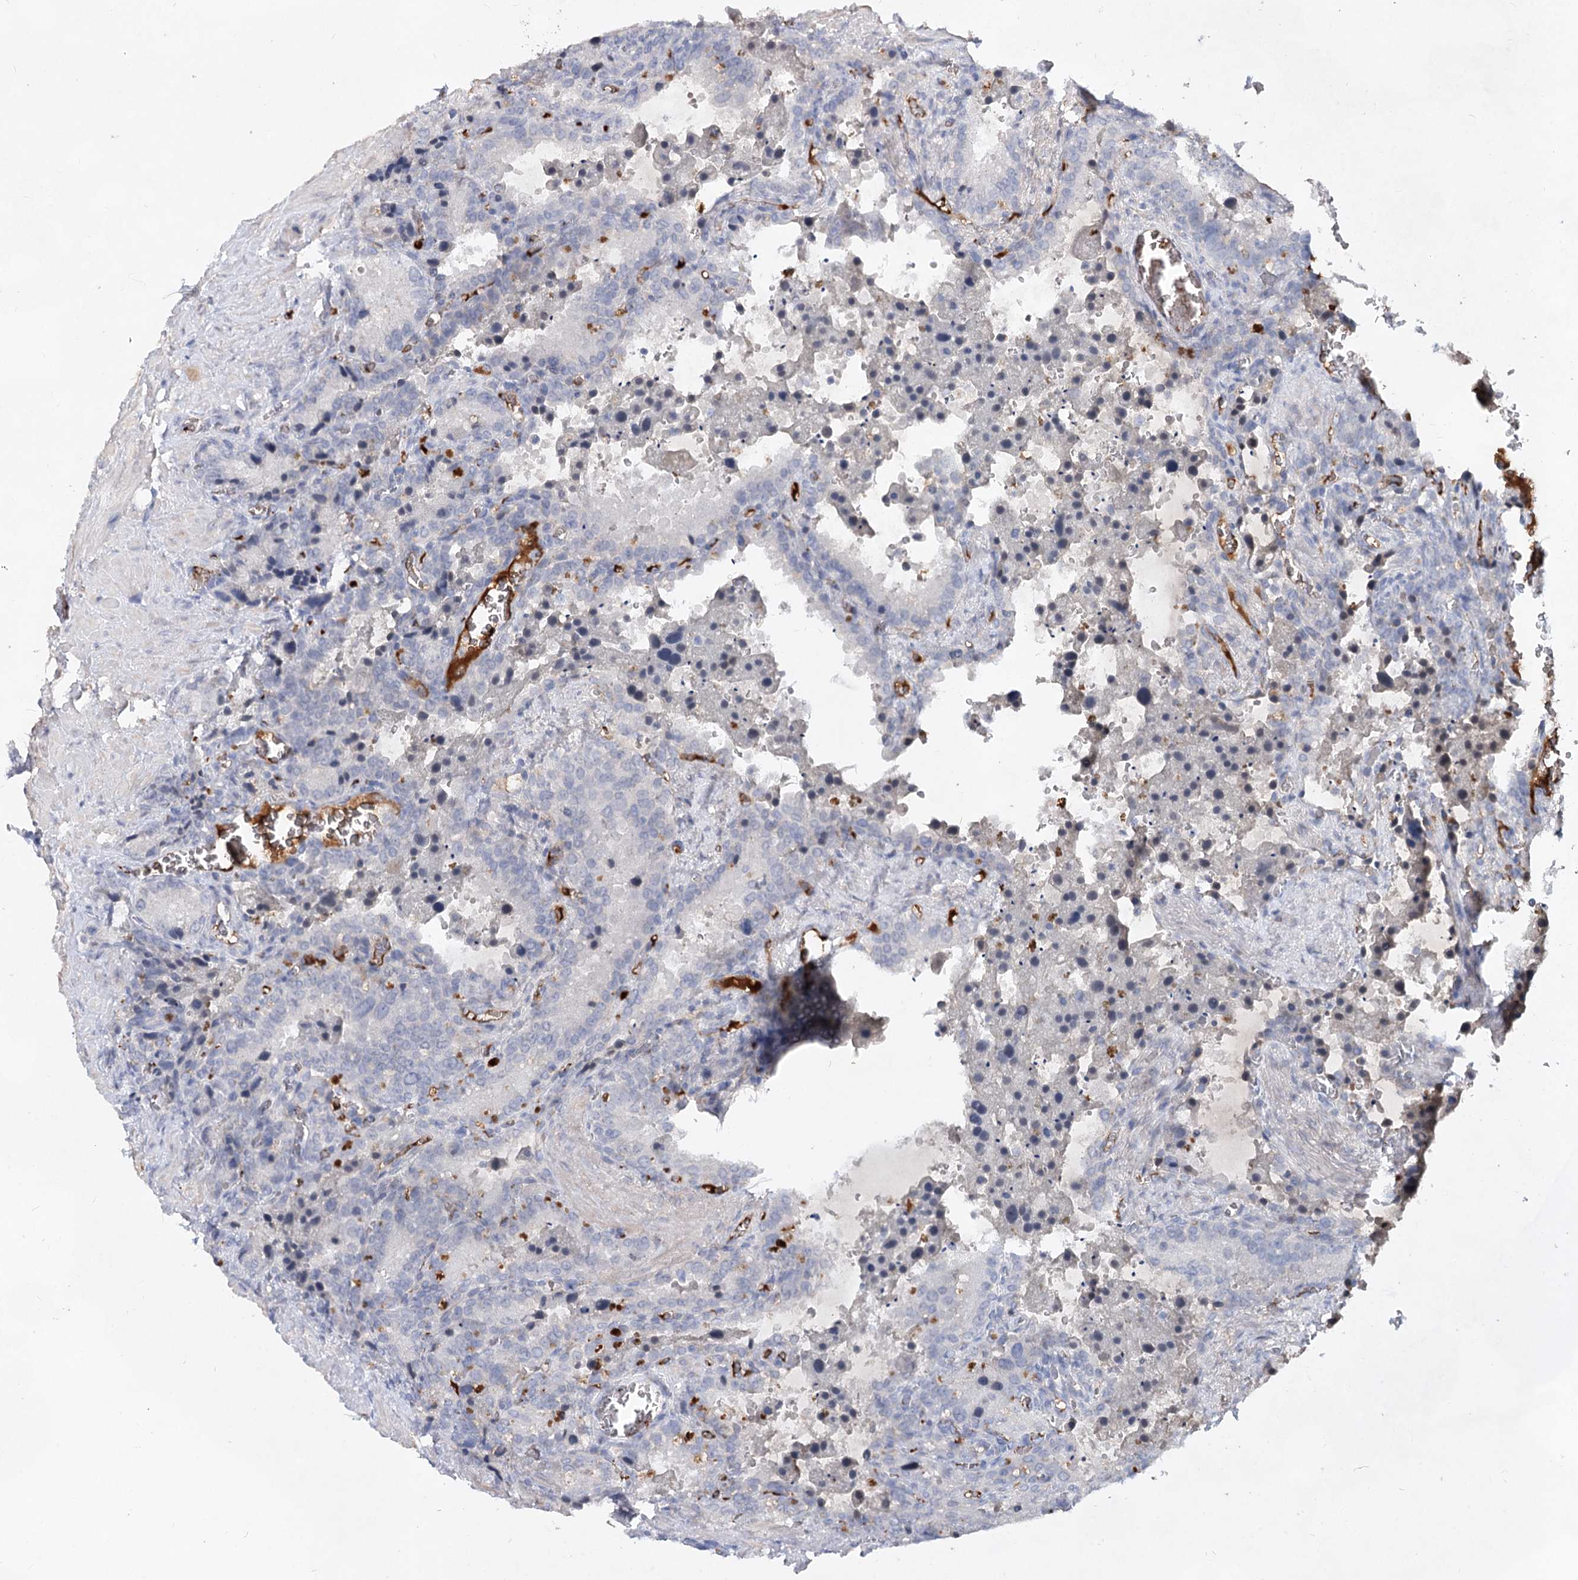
{"staining": {"intensity": "weak", "quantity": "<25%", "location": "cytoplasmic/membranous"}, "tissue": "seminal vesicle", "cell_type": "Glandular cells", "image_type": "normal", "snomed": [{"axis": "morphology", "description": "Normal tissue, NOS"}, {"axis": "topography", "description": "Seminal veicle"}], "caption": "Benign seminal vesicle was stained to show a protein in brown. There is no significant positivity in glandular cells.", "gene": "TASOR2", "patient": {"sex": "male", "age": 62}}